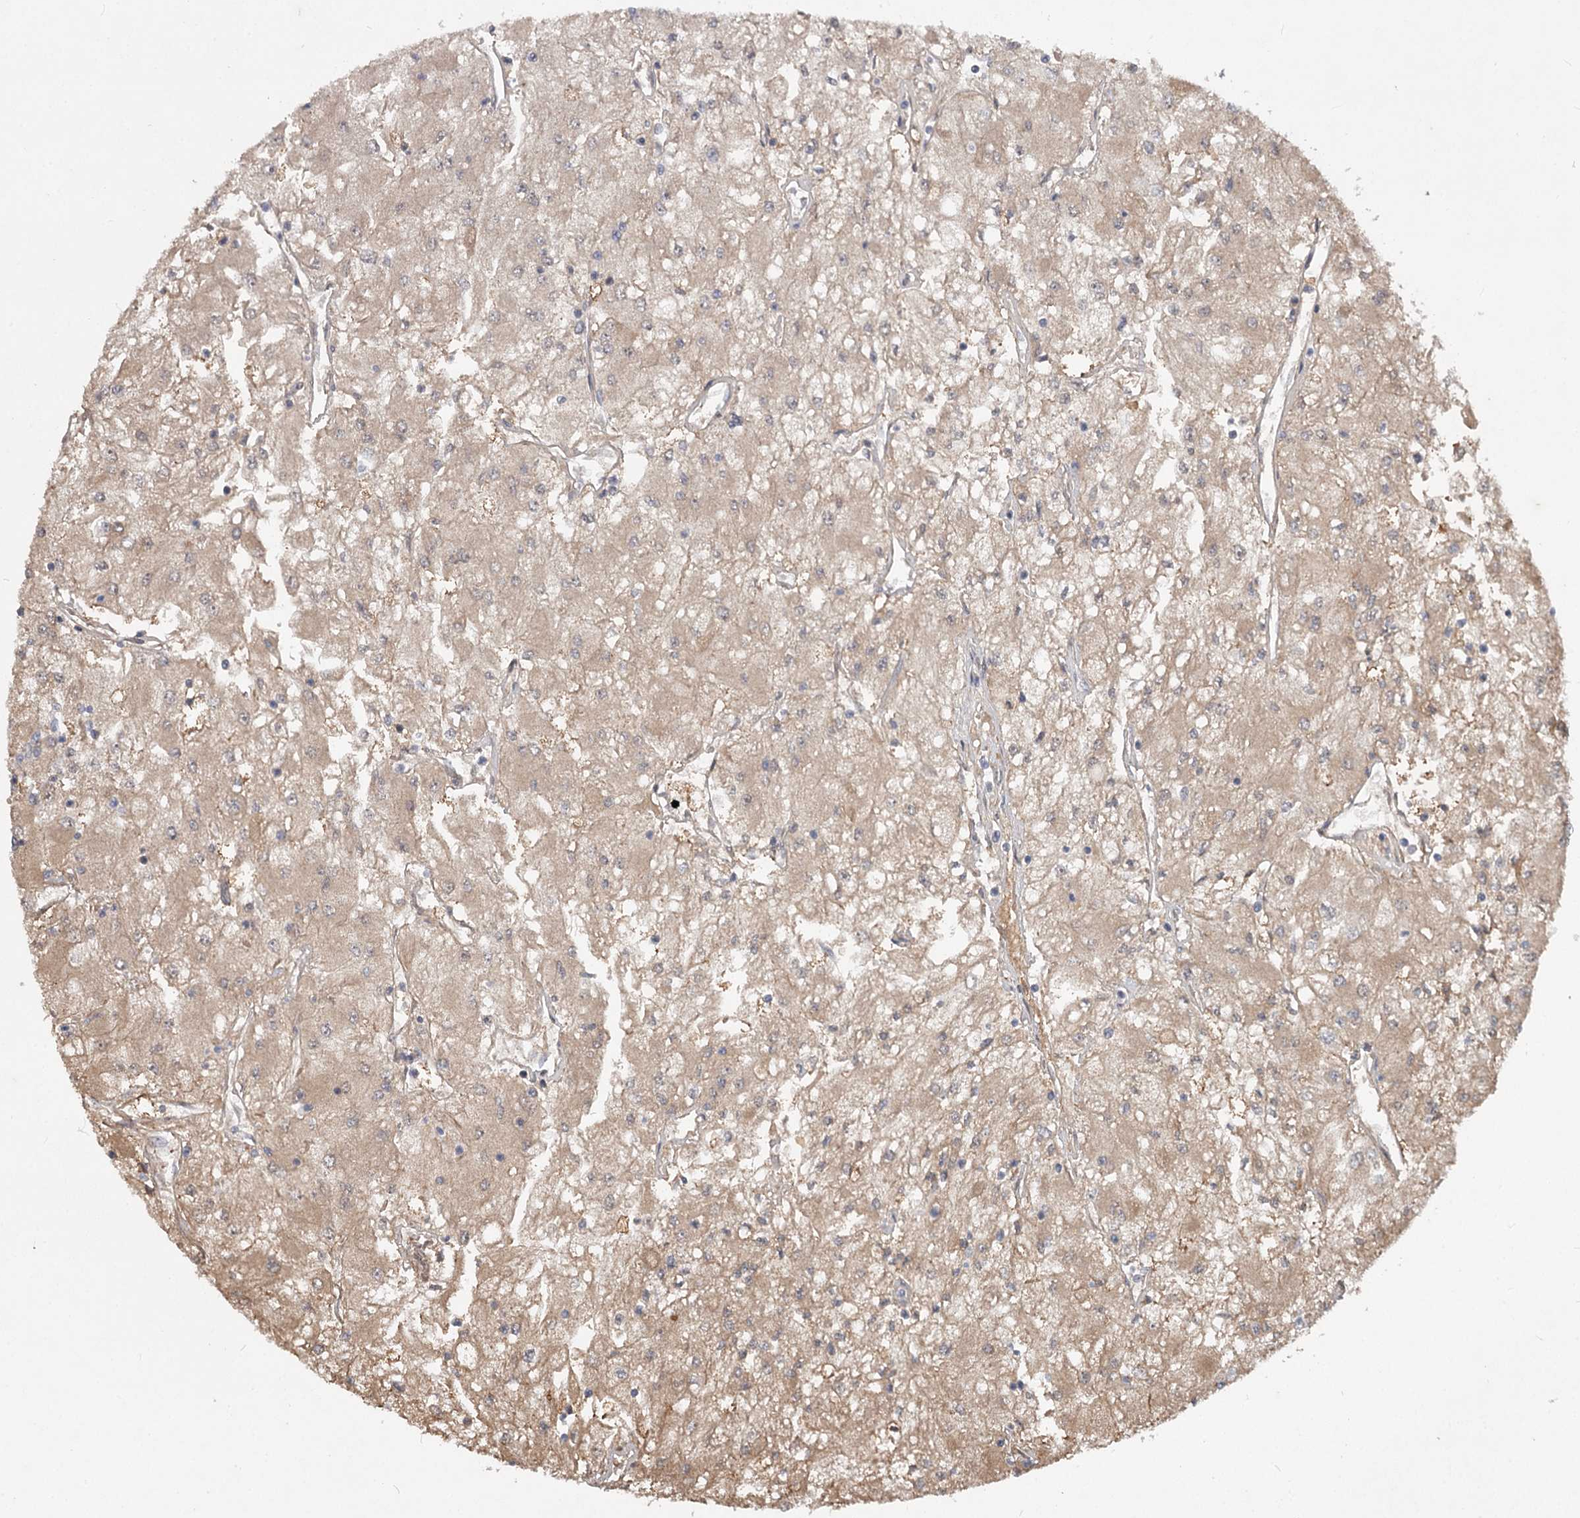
{"staining": {"intensity": "weak", "quantity": ">75%", "location": "cytoplasmic/membranous"}, "tissue": "renal cancer", "cell_type": "Tumor cells", "image_type": "cancer", "snomed": [{"axis": "morphology", "description": "Adenocarcinoma, NOS"}, {"axis": "topography", "description": "Kidney"}], "caption": "Immunohistochemical staining of human renal cancer shows low levels of weak cytoplasmic/membranous expression in about >75% of tumor cells.", "gene": "DHRS9", "patient": {"sex": "male", "age": 80}}